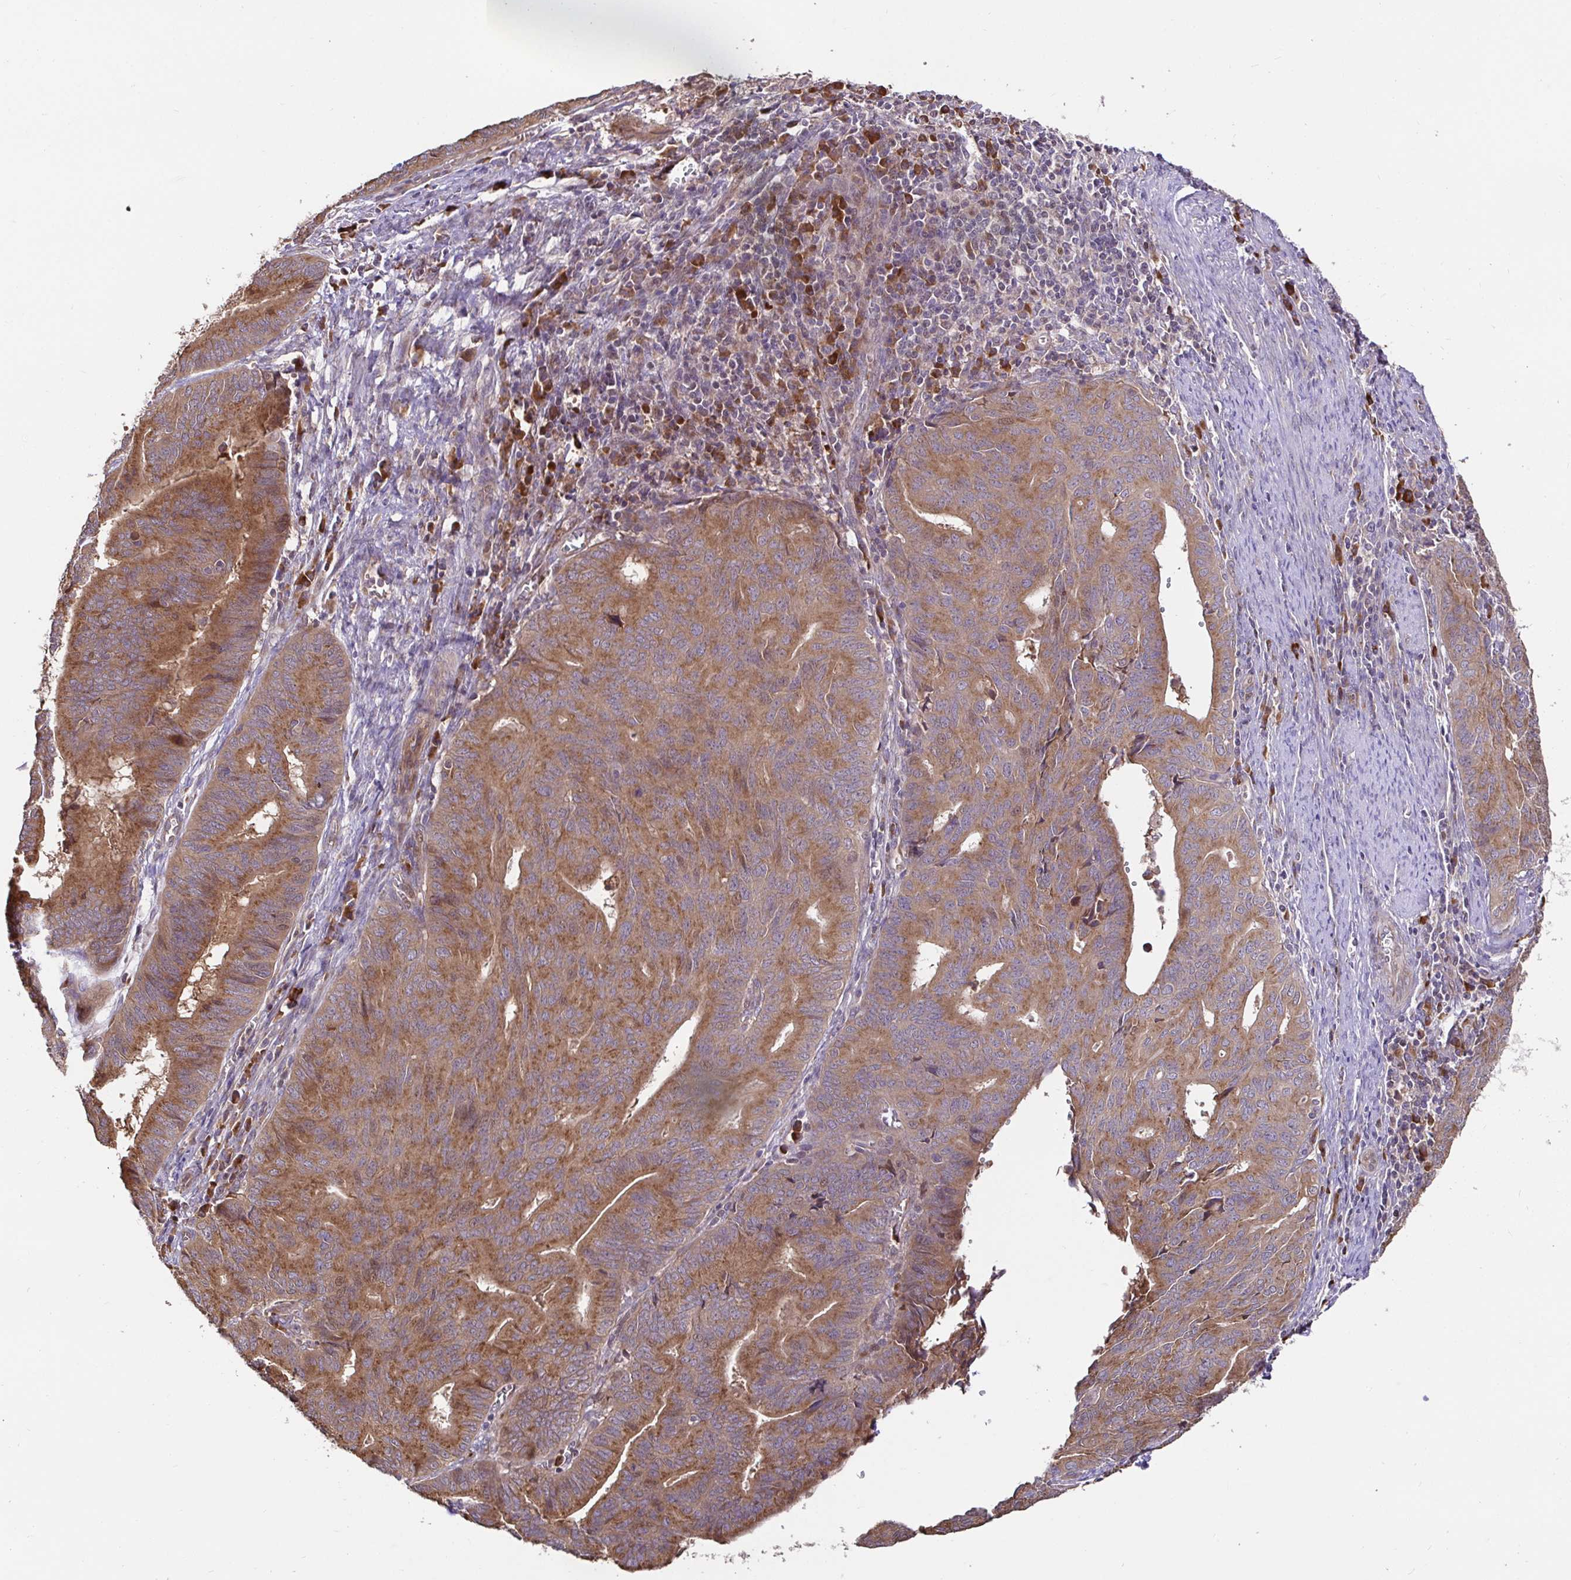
{"staining": {"intensity": "moderate", "quantity": ">75%", "location": "cytoplasmic/membranous"}, "tissue": "endometrial cancer", "cell_type": "Tumor cells", "image_type": "cancer", "snomed": [{"axis": "morphology", "description": "Adenocarcinoma, NOS"}, {"axis": "topography", "description": "Endometrium"}], "caption": "Adenocarcinoma (endometrial) tissue reveals moderate cytoplasmic/membranous expression in approximately >75% of tumor cells, visualized by immunohistochemistry.", "gene": "ELP1", "patient": {"sex": "female", "age": 65}}